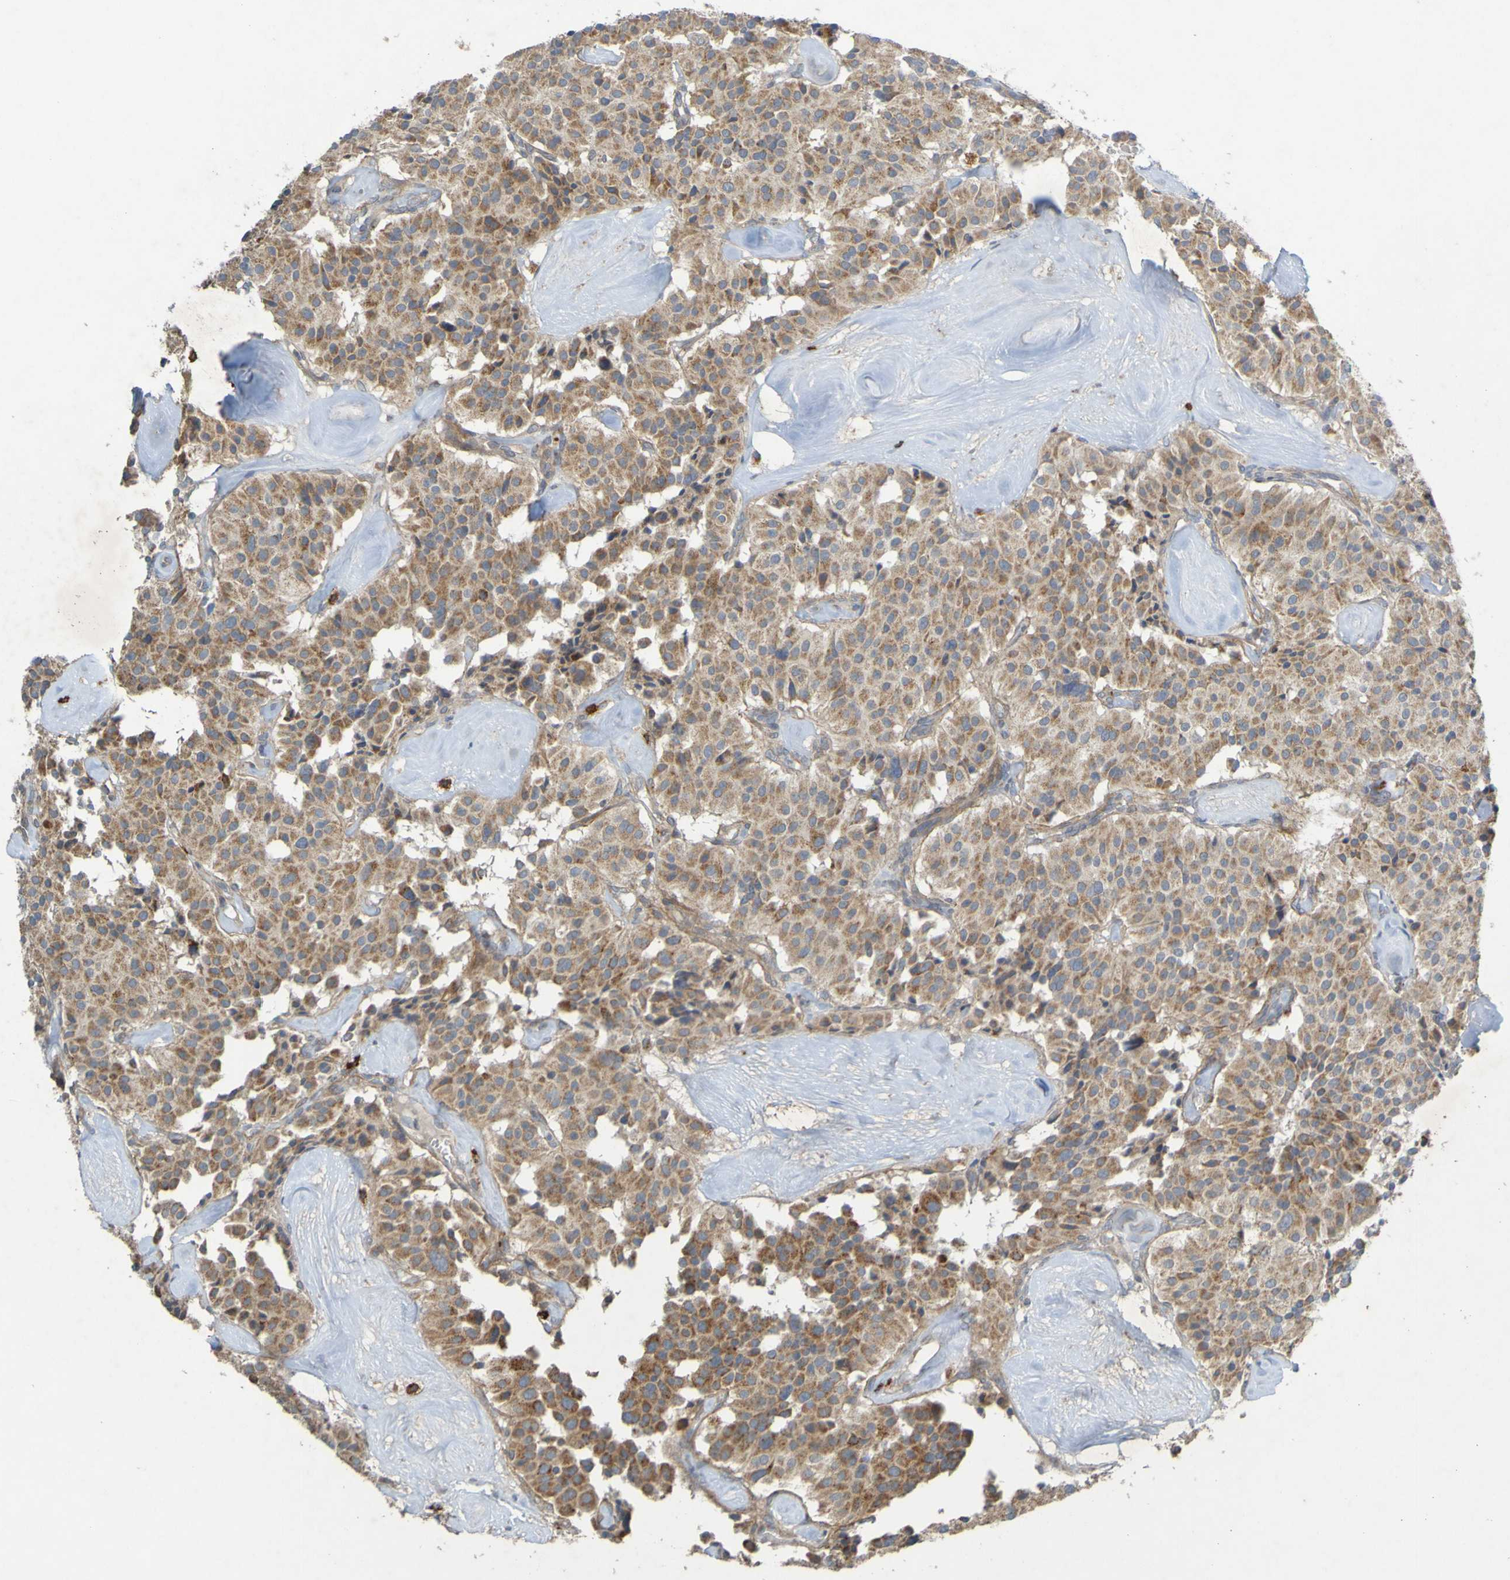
{"staining": {"intensity": "moderate", "quantity": ">75%", "location": "cytoplasmic/membranous"}, "tissue": "carcinoid", "cell_type": "Tumor cells", "image_type": "cancer", "snomed": [{"axis": "morphology", "description": "Carcinoid, malignant, NOS"}, {"axis": "topography", "description": "Lung"}], "caption": "A brown stain labels moderate cytoplasmic/membranous staining of a protein in human carcinoid (malignant) tumor cells.", "gene": "B3GAT2", "patient": {"sex": "male", "age": 30}}